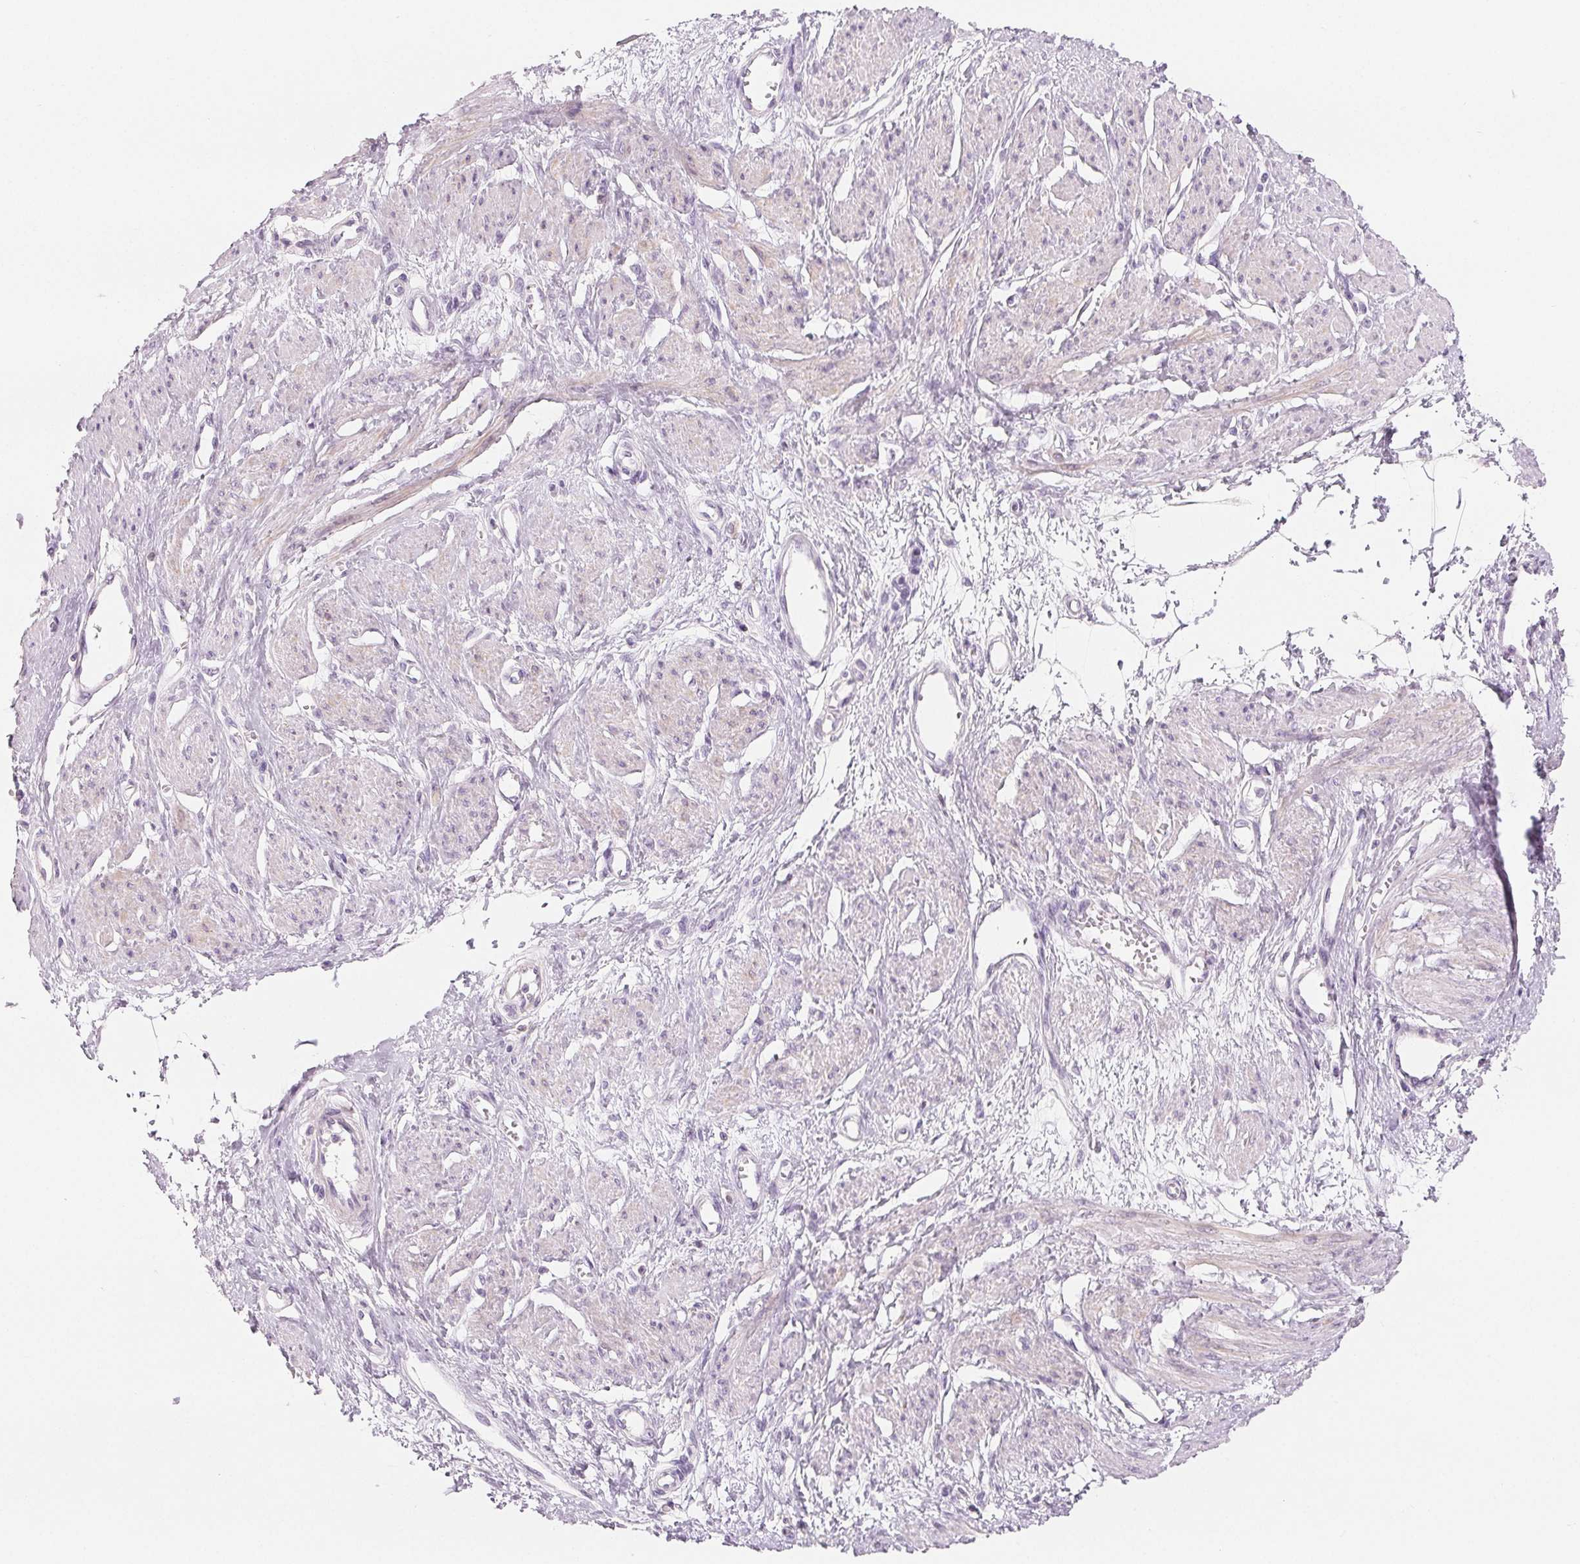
{"staining": {"intensity": "weak", "quantity": "<25%", "location": "cytoplasmic/membranous"}, "tissue": "smooth muscle", "cell_type": "Smooth muscle cells", "image_type": "normal", "snomed": [{"axis": "morphology", "description": "Normal tissue, NOS"}, {"axis": "topography", "description": "Smooth muscle"}, {"axis": "topography", "description": "Uterus"}], "caption": "This histopathology image is of unremarkable smooth muscle stained with immunohistochemistry to label a protein in brown with the nuclei are counter-stained blue. There is no positivity in smooth muscle cells. (DAB immunohistochemistry (IHC) visualized using brightfield microscopy, high magnification).", "gene": "CD69", "patient": {"sex": "female", "age": 39}}